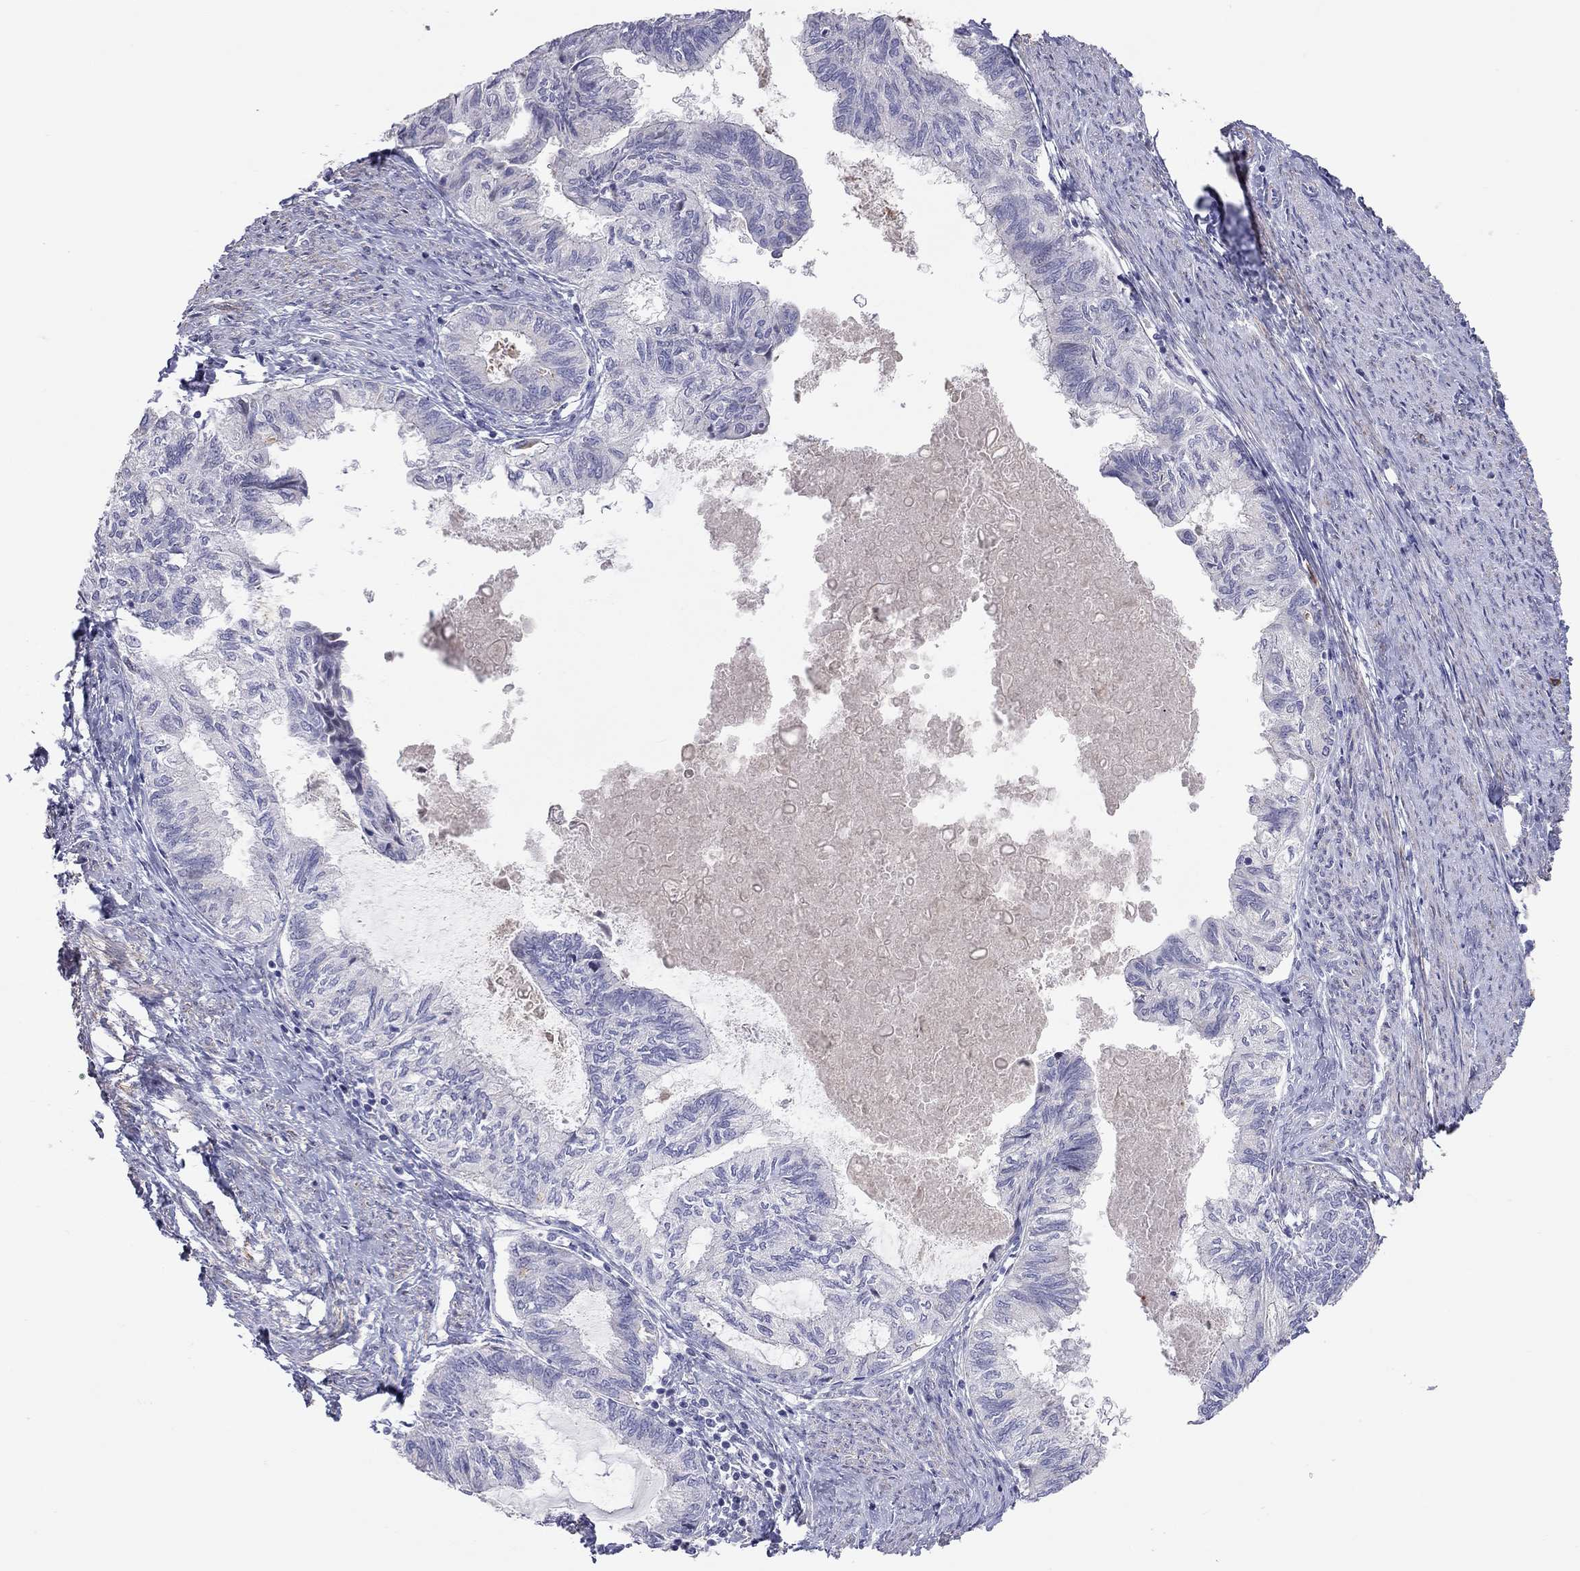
{"staining": {"intensity": "negative", "quantity": "none", "location": "none"}, "tissue": "endometrial cancer", "cell_type": "Tumor cells", "image_type": "cancer", "snomed": [{"axis": "morphology", "description": "Adenocarcinoma, NOS"}, {"axis": "topography", "description": "Endometrium"}], "caption": "Endometrial cancer stained for a protein using IHC displays no staining tumor cells.", "gene": "SYTL2", "patient": {"sex": "female", "age": 86}}